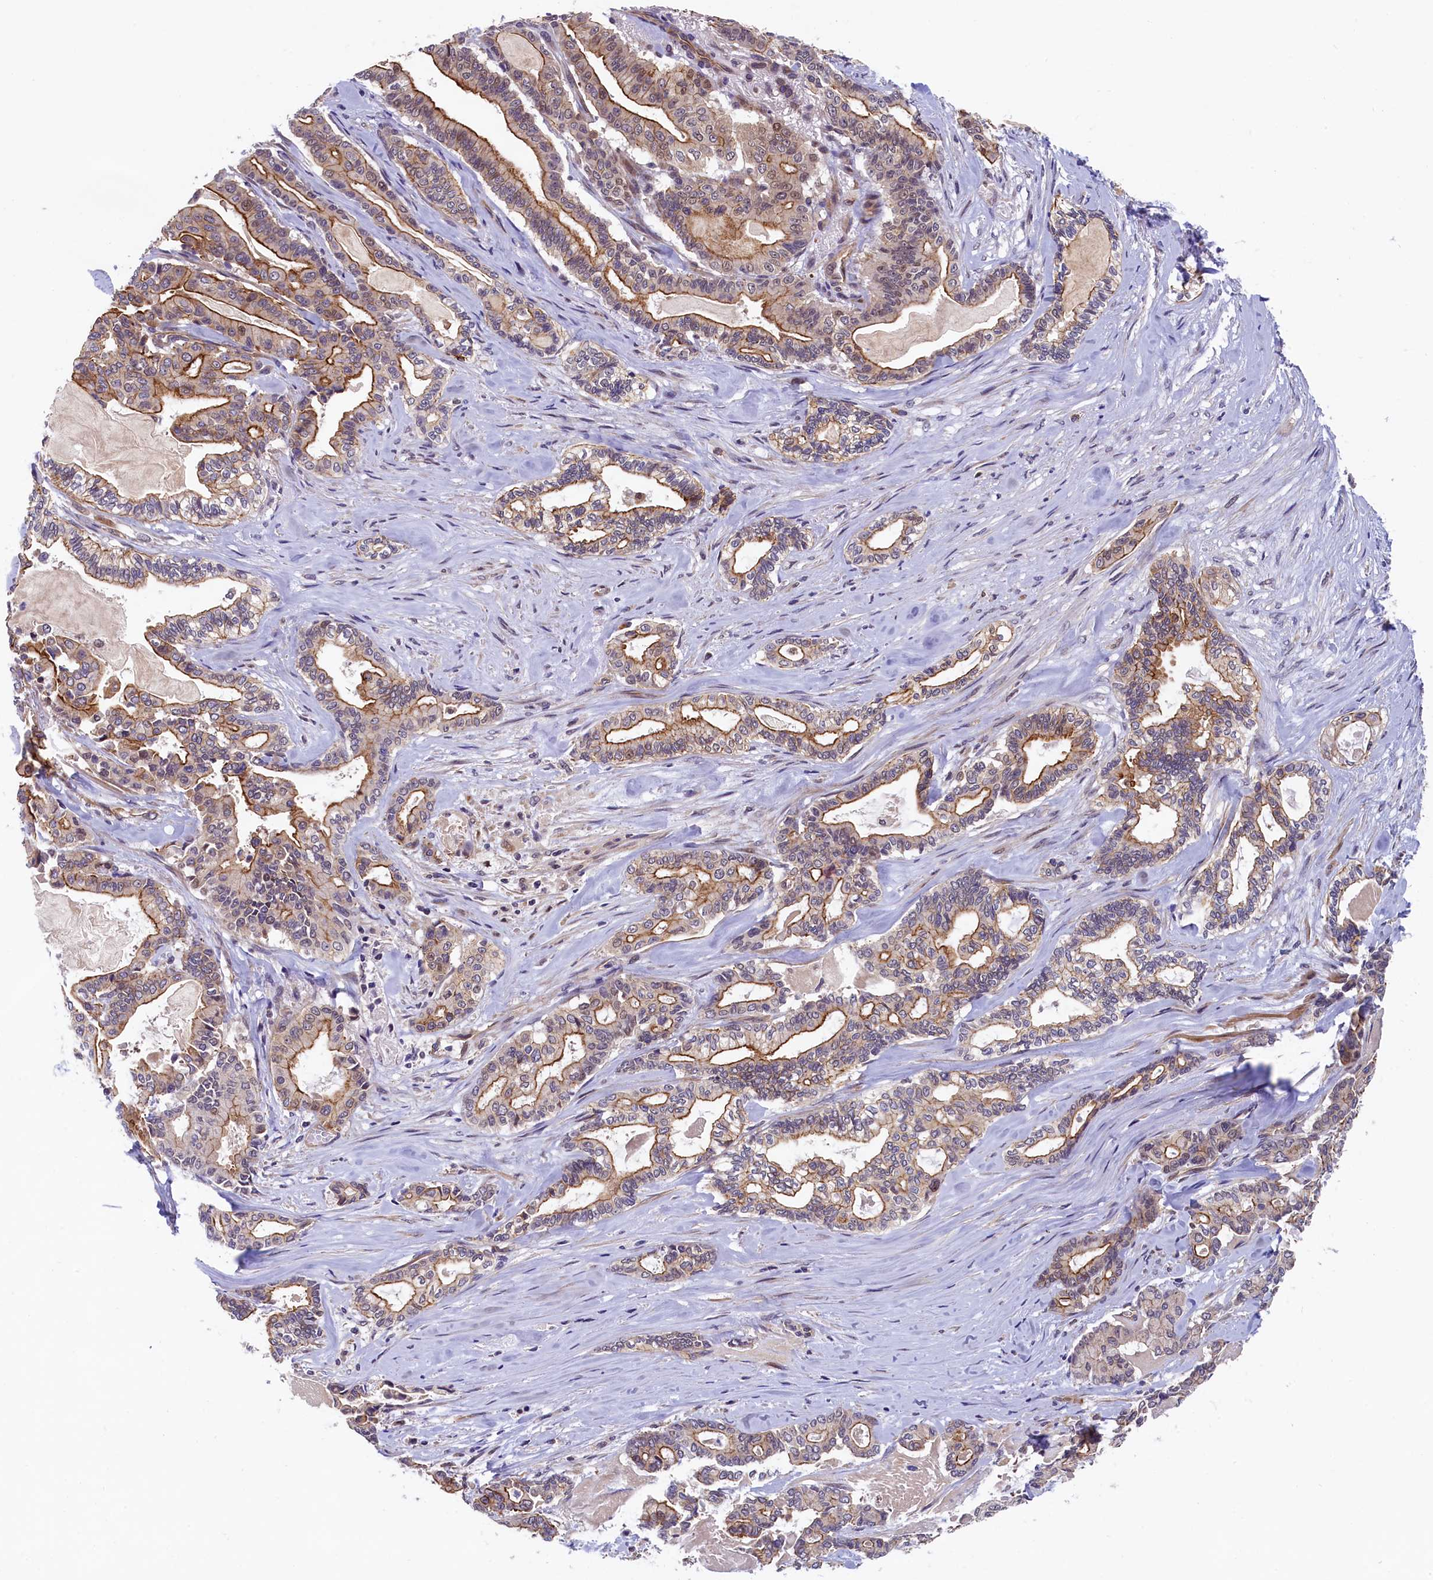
{"staining": {"intensity": "moderate", "quantity": ">75%", "location": "cytoplasmic/membranous"}, "tissue": "pancreatic cancer", "cell_type": "Tumor cells", "image_type": "cancer", "snomed": [{"axis": "morphology", "description": "Adenocarcinoma, NOS"}, {"axis": "topography", "description": "Pancreas"}], "caption": "This image demonstrates immunohistochemistry staining of pancreatic cancer, with medium moderate cytoplasmic/membranous staining in approximately >75% of tumor cells.", "gene": "ARL14EP", "patient": {"sex": "male", "age": 63}}